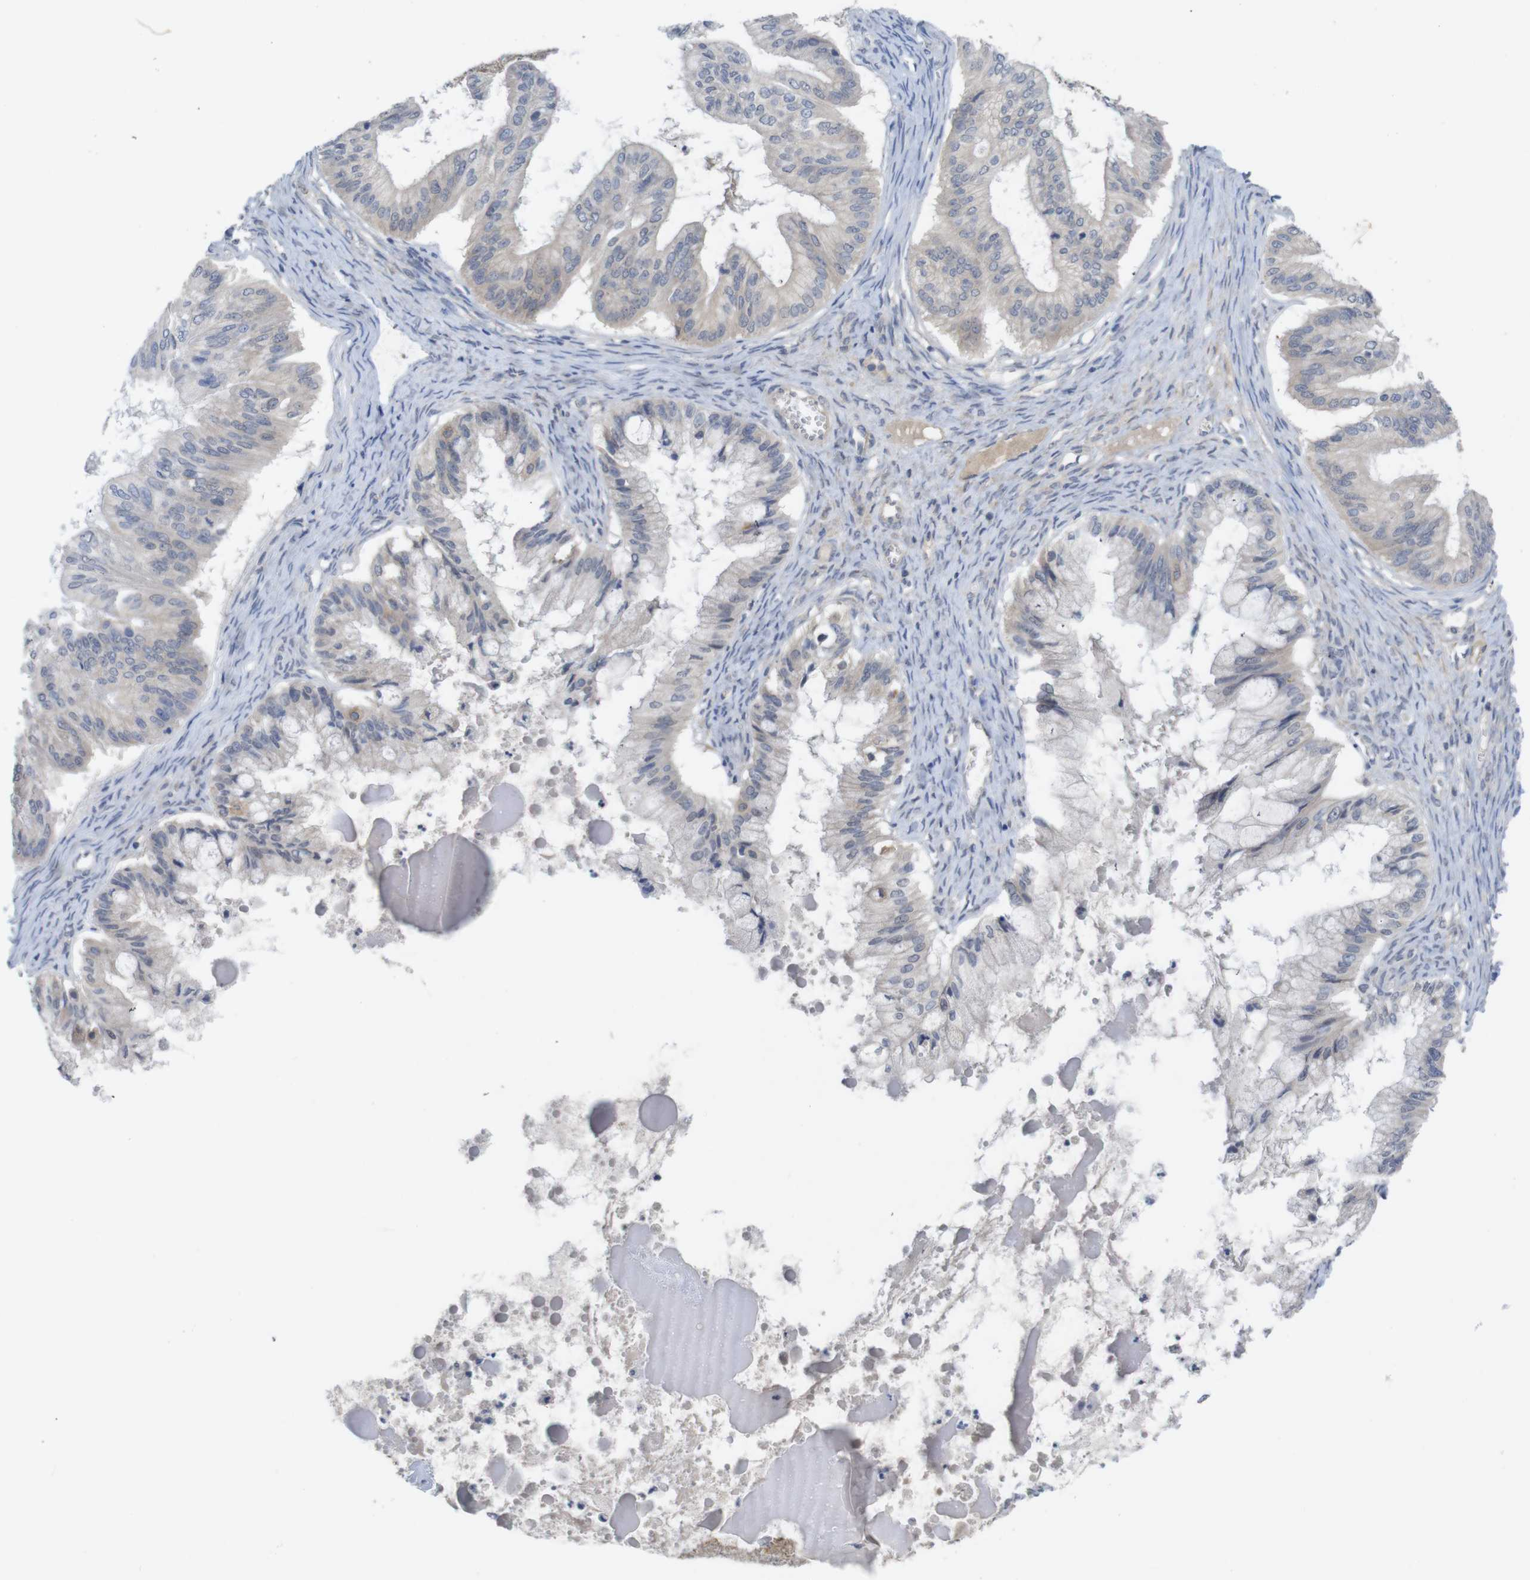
{"staining": {"intensity": "weak", "quantity": "<25%", "location": "cytoplasmic/membranous"}, "tissue": "ovarian cancer", "cell_type": "Tumor cells", "image_type": "cancer", "snomed": [{"axis": "morphology", "description": "Cystadenocarcinoma, mucinous, NOS"}, {"axis": "topography", "description": "Ovary"}], "caption": "Mucinous cystadenocarcinoma (ovarian) stained for a protein using immunohistochemistry demonstrates no staining tumor cells.", "gene": "BCAR3", "patient": {"sex": "female", "age": 57}}